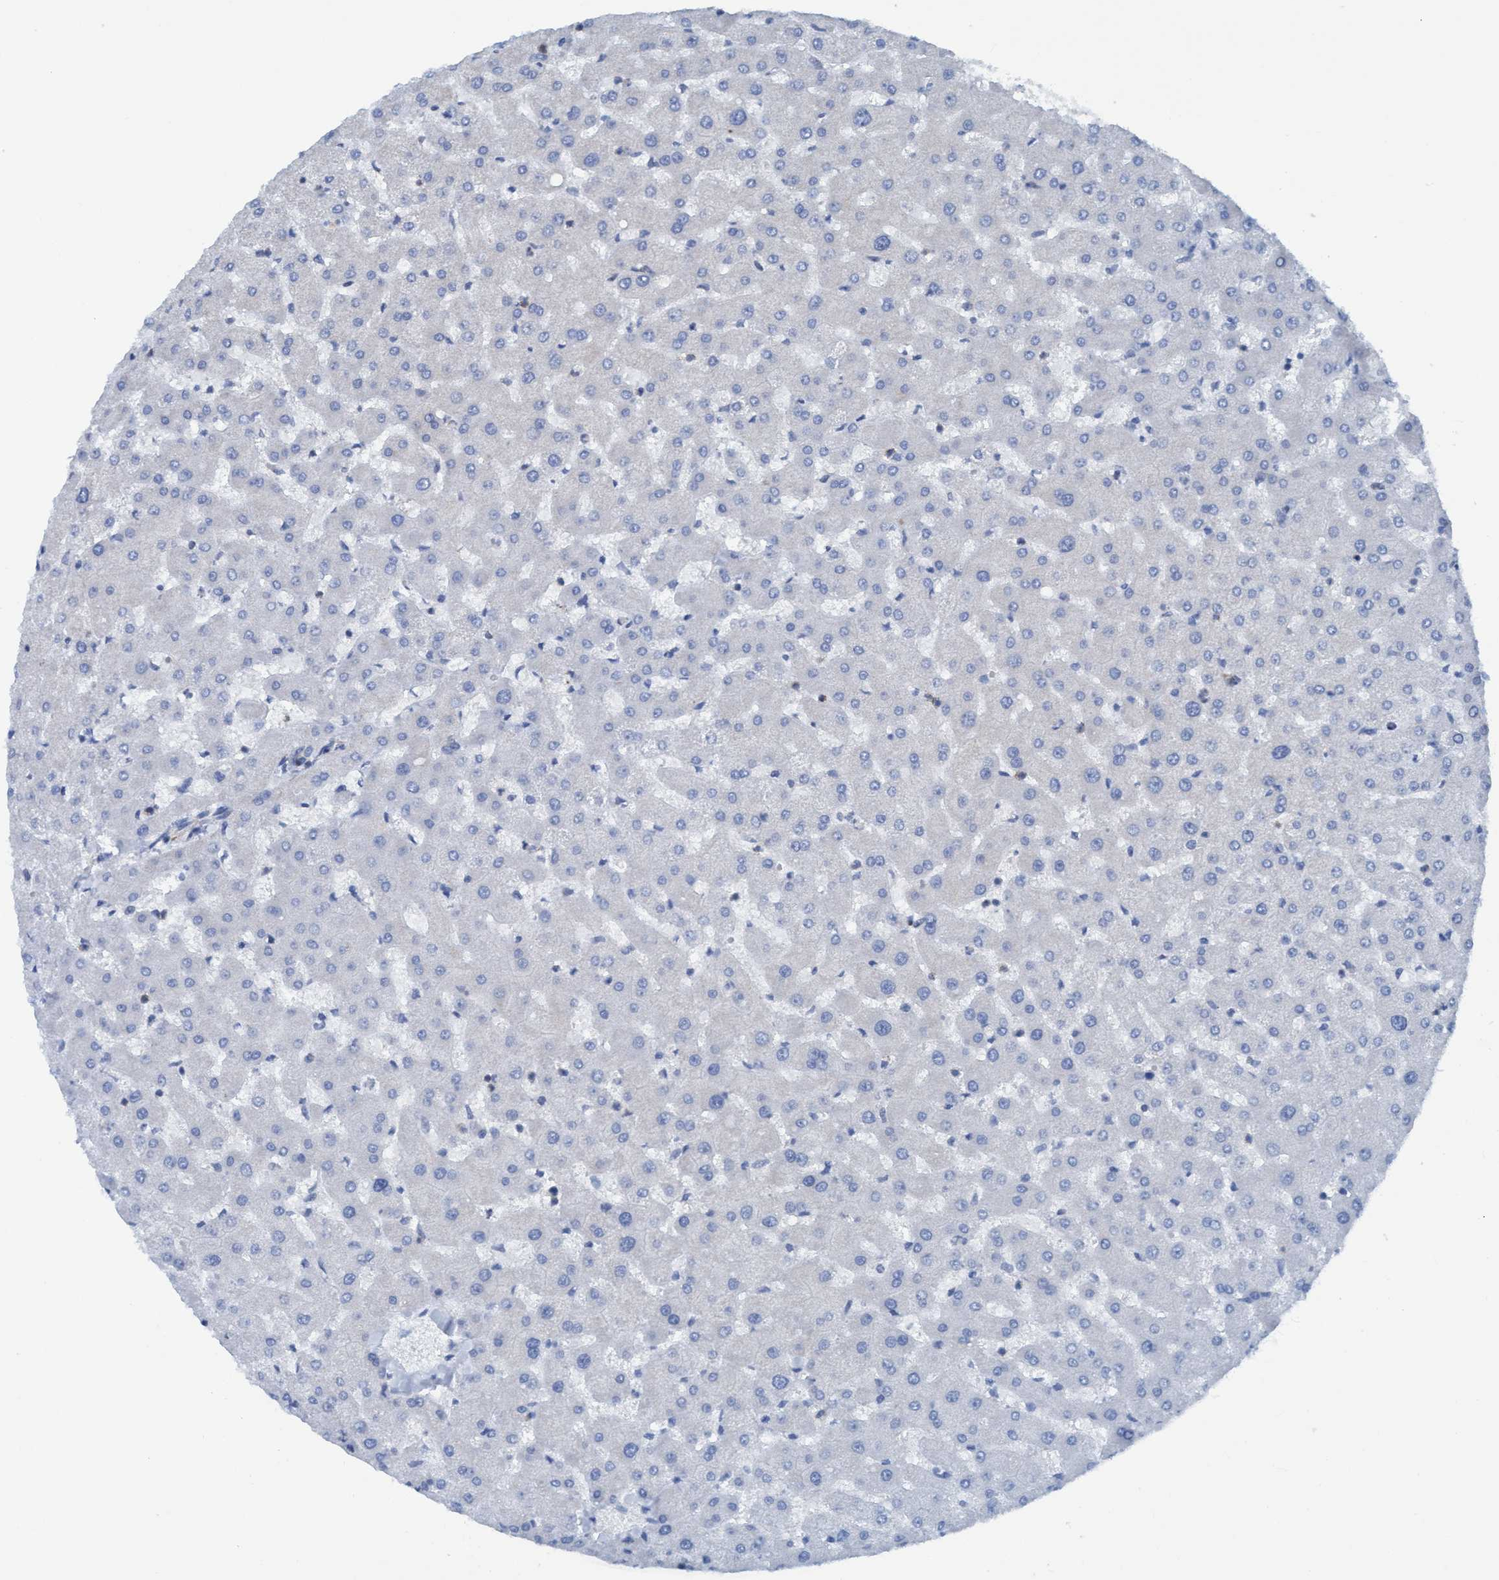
{"staining": {"intensity": "moderate", "quantity": "25%-75%", "location": "cytoplasmic/membranous"}, "tissue": "liver", "cell_type": "Cholangiocytes", "image_type": "normal", "snomed": [{"axis": "morphology", "description": "Normal tissue, NOS"}, {"axis": "topography", "description": "Liver"}], "caption": "Cholangiocytes exhibit moderate cytoplasmic/membranous staining in approximately 25%-75% of cells in normal liver. (IHC, brightfield microscopy, high magnification).", "gene": "NMT1", "patient": {"sex": "female", "age": 63}}